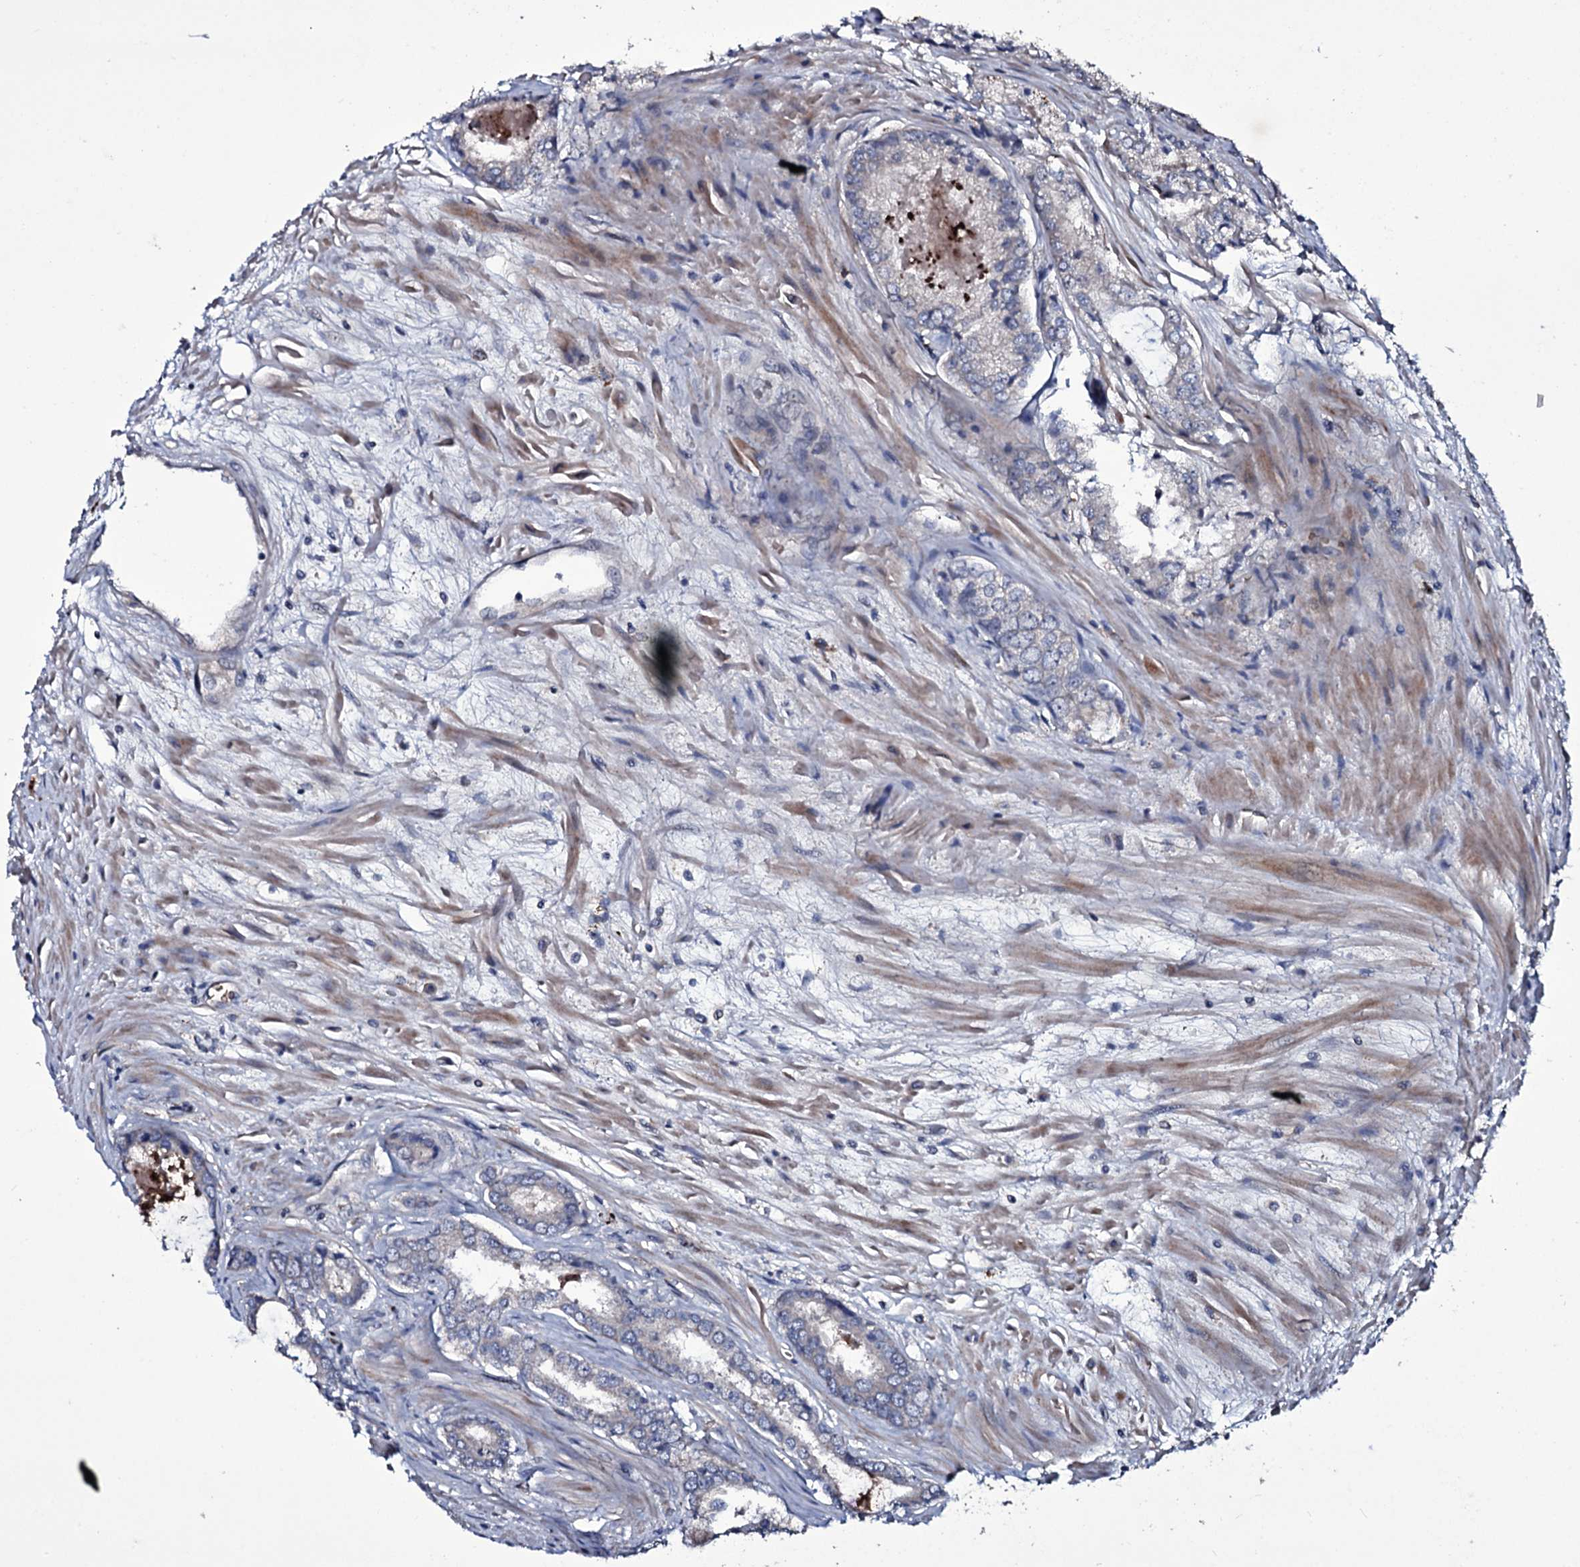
{"staining": {"intensity": "negative", "quantity": "none", "location": "none"}, "tissue": "prostate cancer", "cell_type": "Tumor cells", "image_type": "cancer", "snomed": [{"axis": "morphology", "description": "Adenocarcinoma, Low grade"}, {"axis": "topography", "description": "Prostate"}], "caption": "This is an immunohistochemistry (IHC) image of human prostate cancer (low-grade adenocarcinoma). There is no positivity in tumor cells.", "gene": "ZSWIM8", "patient": {"sex": "male", "age": 68}}